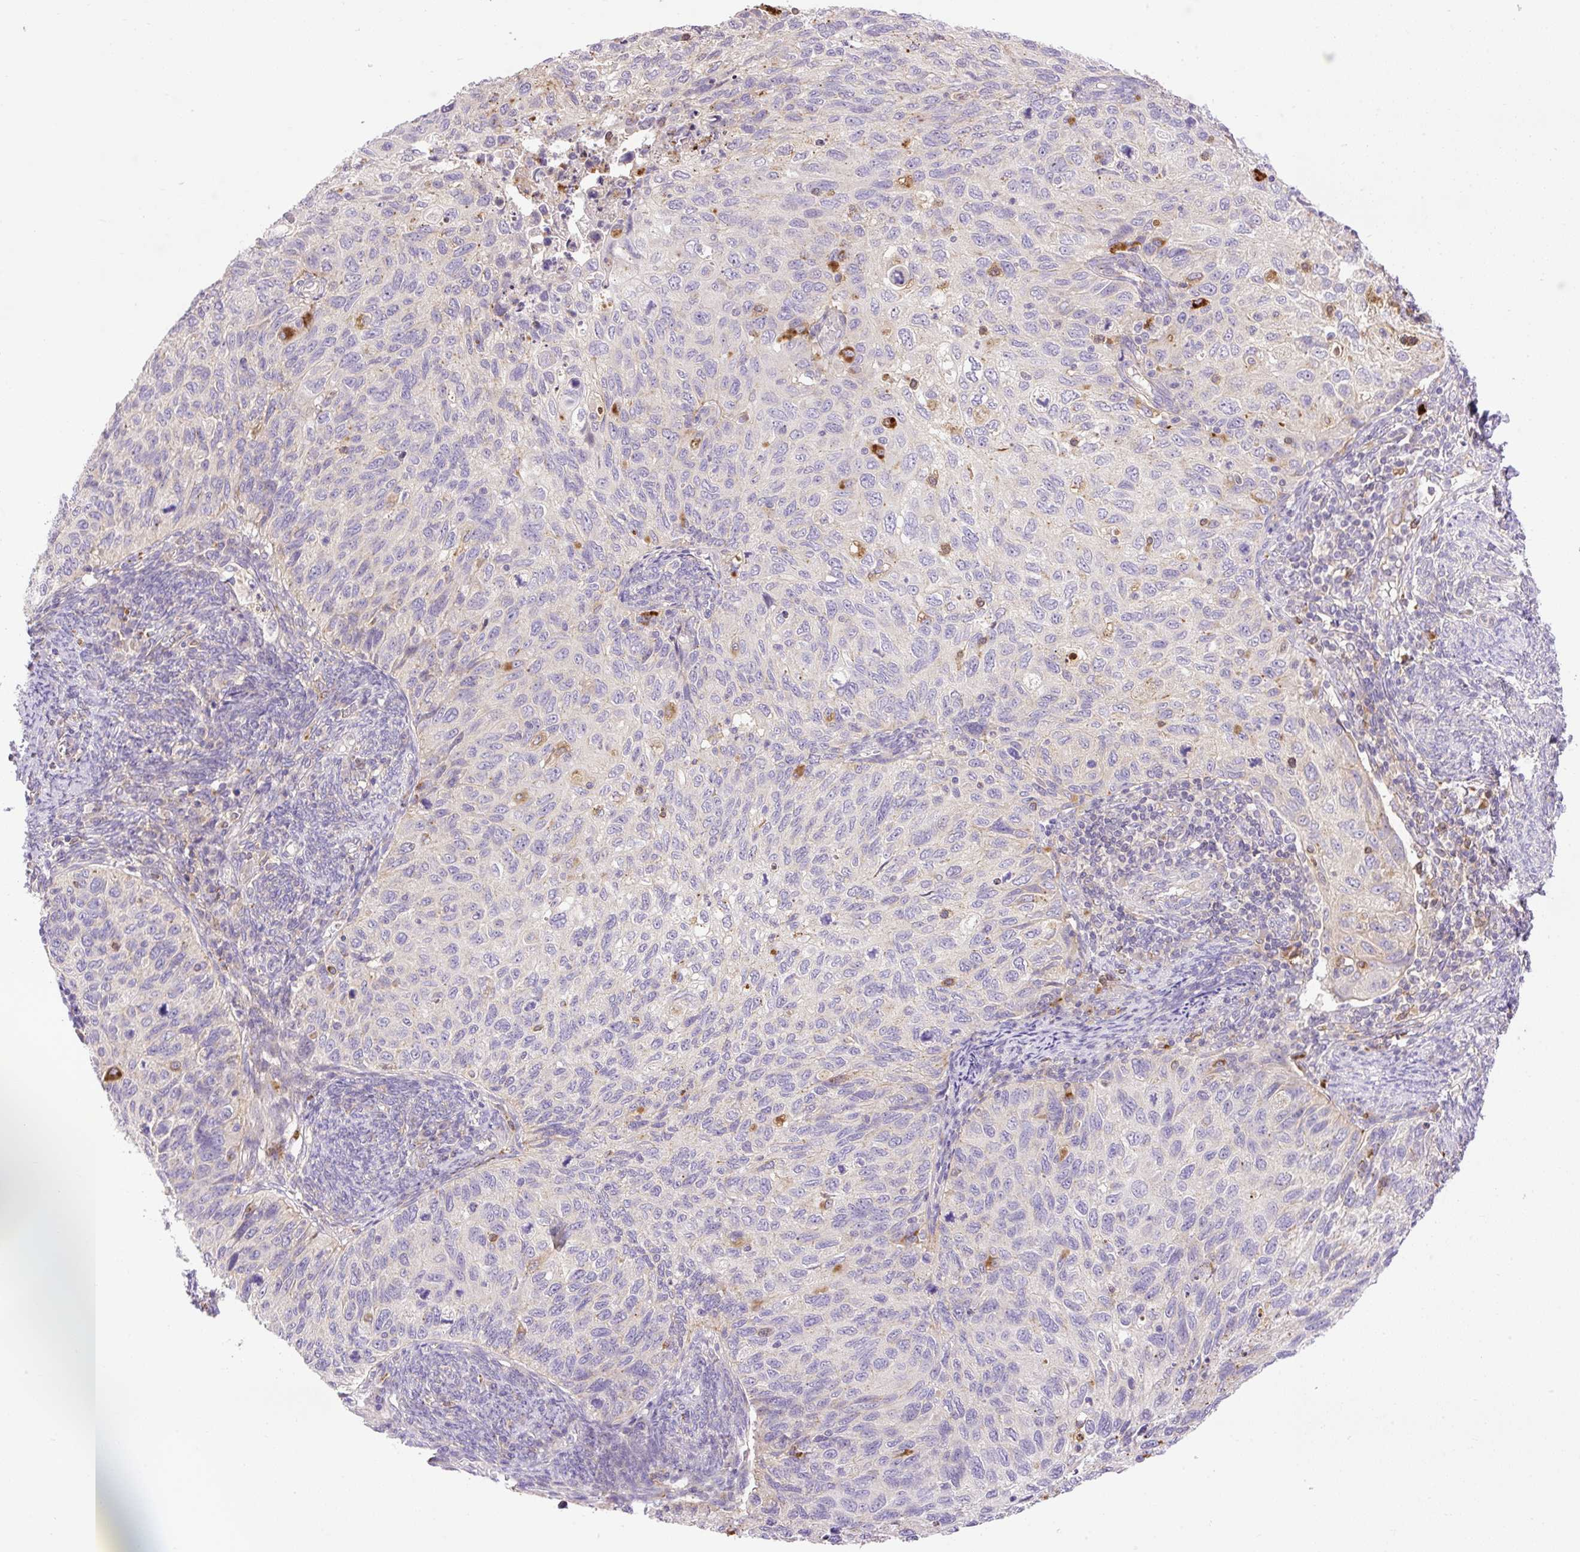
{"staining": {"intensity": "negative", "quantity": "none", "location": "none"}, "tissue": "cervical cancer", "cell_type": "Tumor cells", "image_type": "cancer", "snomed": [{"axis": "morphology", "description": "Squamous cell carcinoma, NOS"}, {"axis": "topography", "description": "Cervix"}], "caption": "Tumor cells are negative for protein expression in human cervical squamous cell carcinoma.", "gene": "HEXB", "patient": {"sex": "female", "age": 70}}